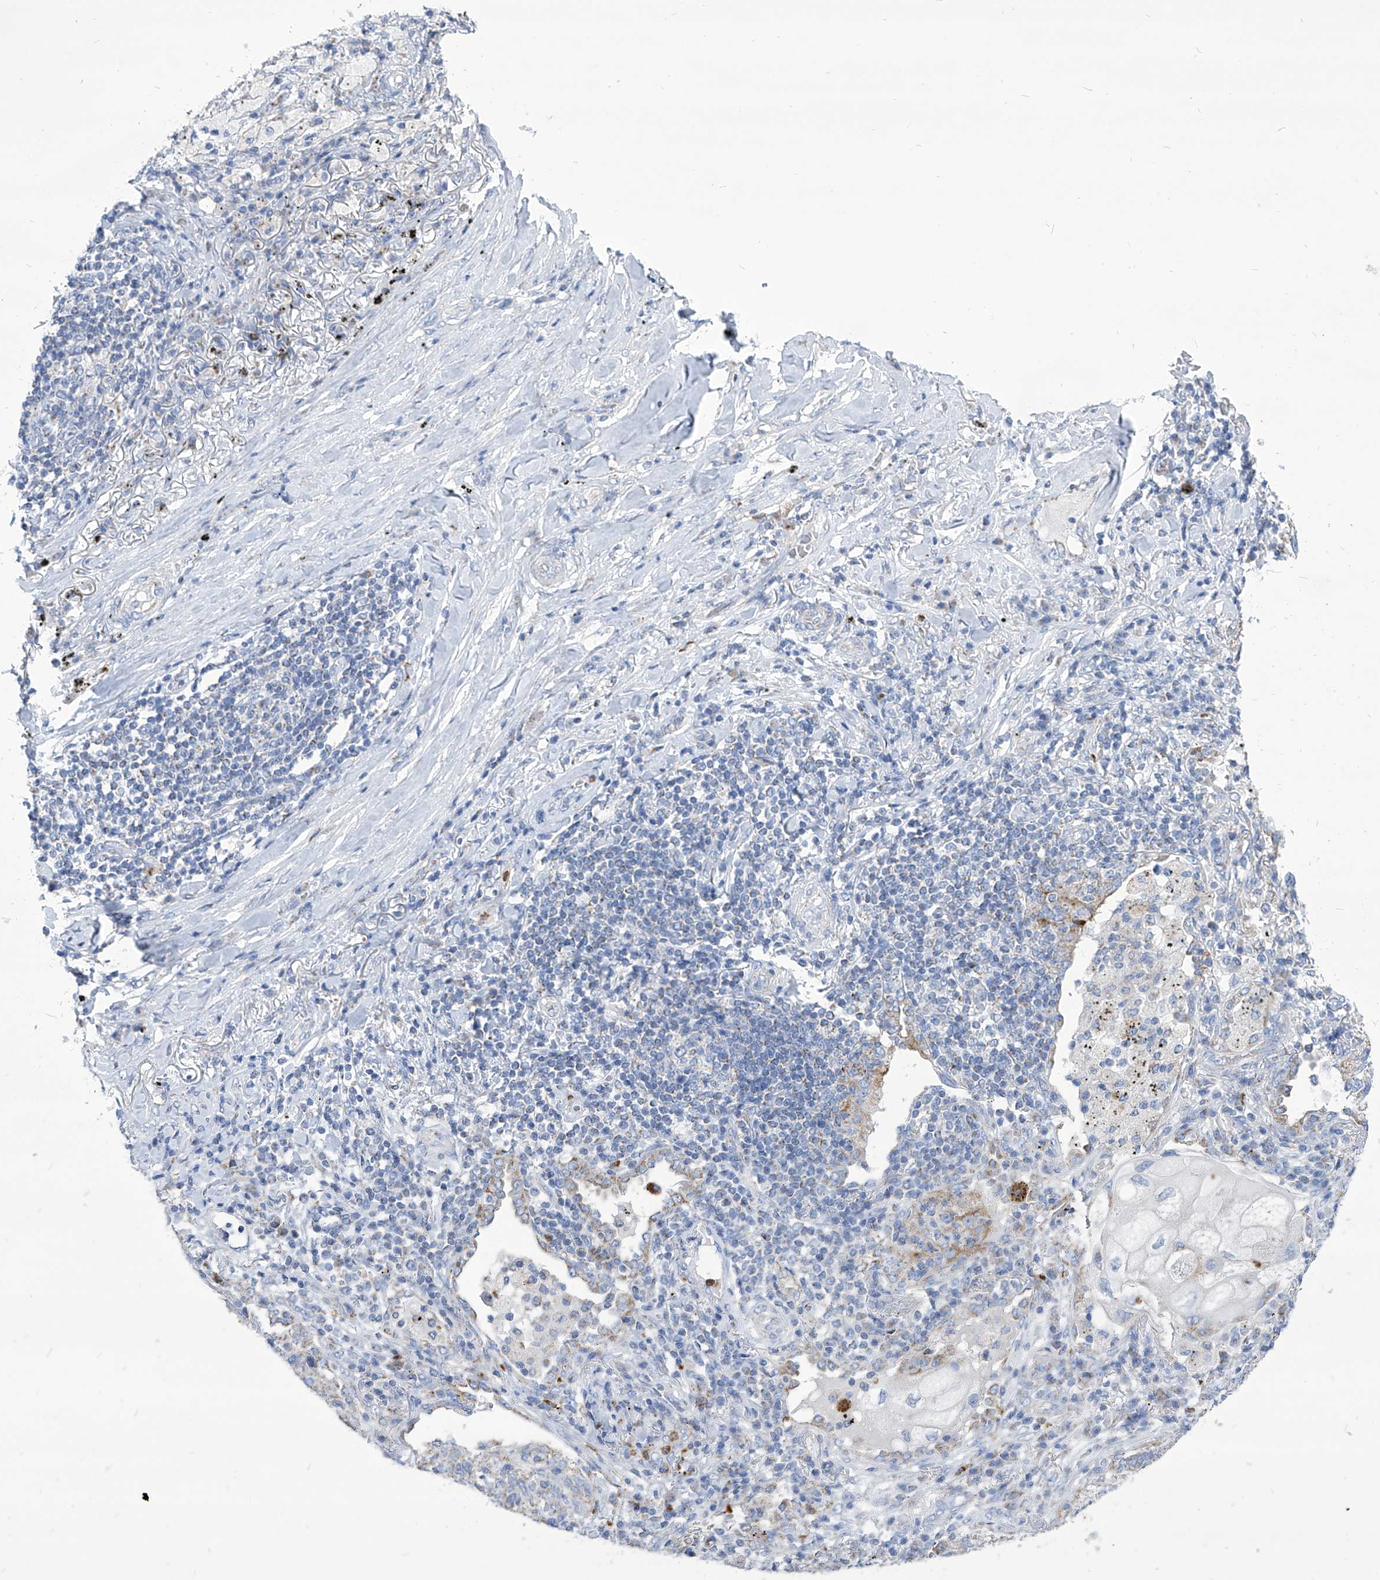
{"staining": {"intensity": "weak", "quantity": "<25%", "location": "cytoplasmic/membranous"}, "tissue": "lung cancer", "cell_type": "Tumor cells", "image_type": "cancer", "snomed": [{"axis": "morphology", "description": "Squamous cell carcinoma, NOS"}, {"axis": "topography", "description": "Lung"}], "caption": "The immunohistochemistry micrograph has no significant staining in tumor cells of lung squamous cell carcinoma tissue.", "gene": "COQ3", "patient": {"sex": "female", "age": 63}}